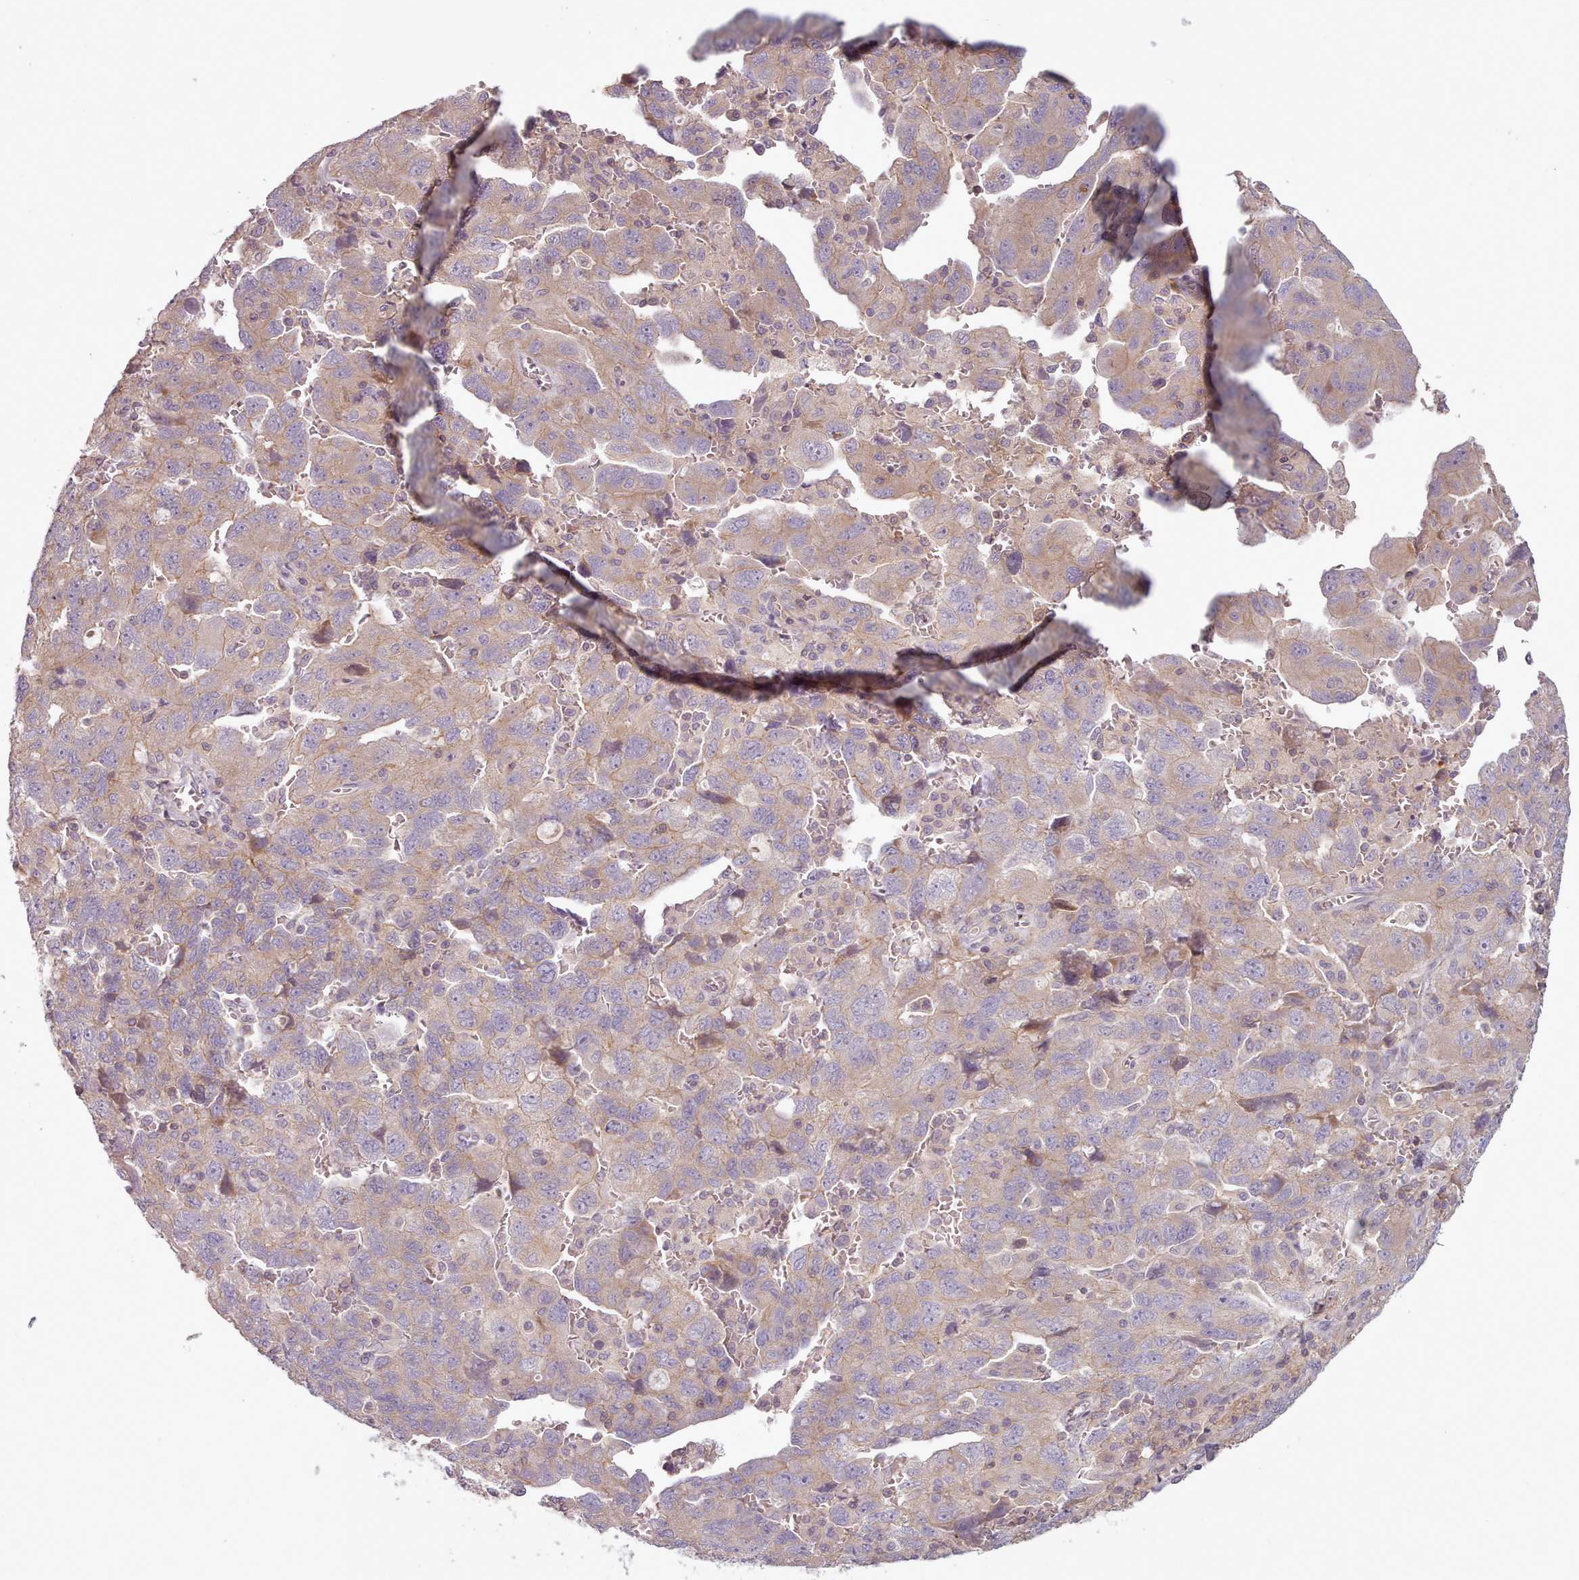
{"staining": {"intensity": "weak", "quantity": "25%-75%", "location": "cytoplasmic/membranous"}, "tissue": "ovarian cancer", "cell_type": "Tumor cells", "image_type": "cancer", "snomed": [{"axis": "morphology", "description": "Carcinoma, NOS"}, {"axis": "morphology", "description": "Cystadenocarcinoma, serous, NOS"}, {"axis": "topography", "description": "Ovary"}], "caption": "A high-resolution image shows immunohistochemistry (IHC) staining of carcinoma (ovarian), which exhibits weak cytoplasmic/membranous positivity in approximately 25%-75% of tumor cells. (DAB IHC, brown staining for protein, blue staining for nuclei).", "gene": "NT5DC2", "patient": {"sex": "female", "age": 69}}